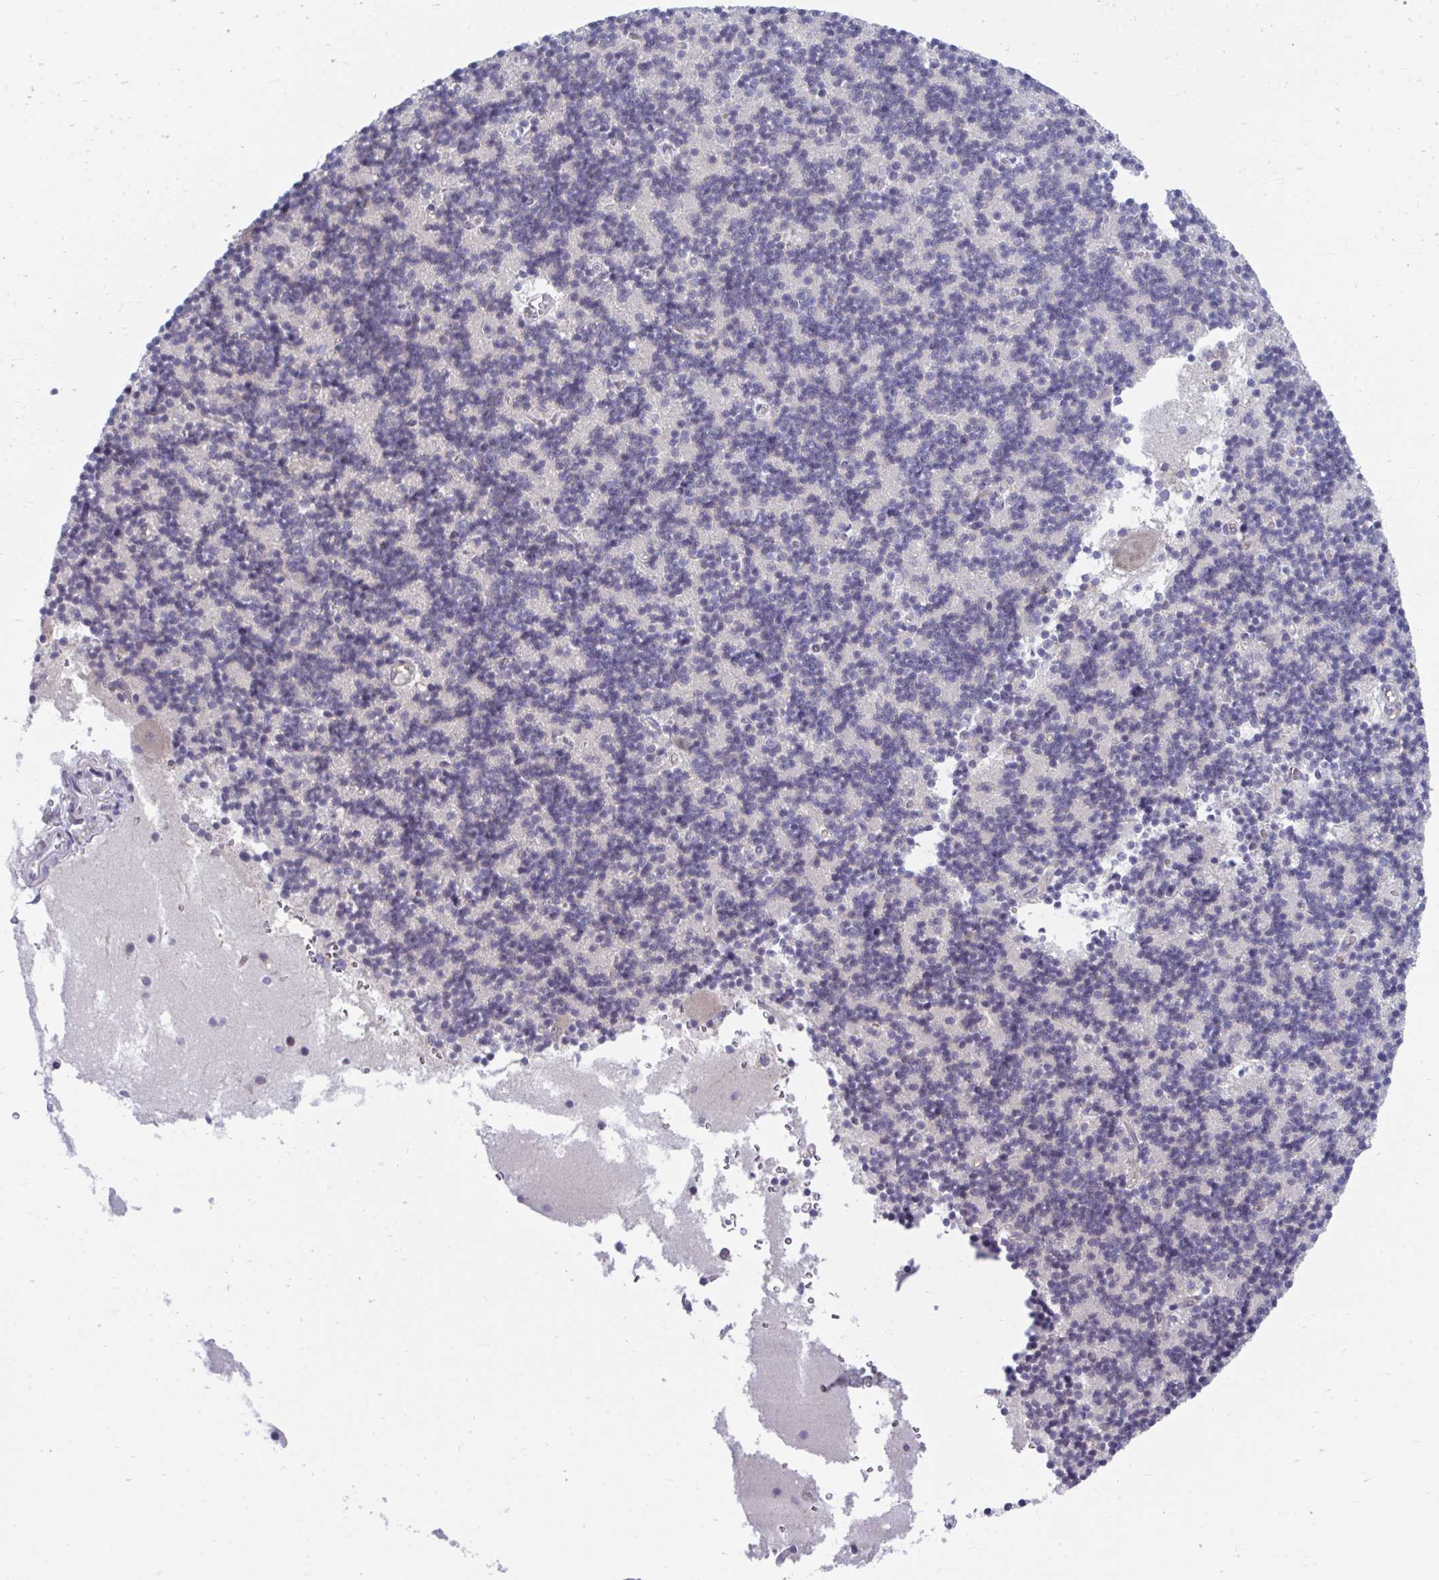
{"staining": {"intensity": "negative", "quantity": "none", "location": "none"}, "tissue": "cerebellum", "cell_type": "Cells in granular layer", "image_type": "normal", "snomed": [{"axis": "morphology", "description": "Normal tissue, NOS"}, {"axis": "topography", "description": "Cerebellum"}], "caption": "The immunohistochemistry photomicrograph has no significant positivity in cells in granular layer of cerebellum.", "gene": "SELENON", "patient": {"sex": "male", "age": 54}}